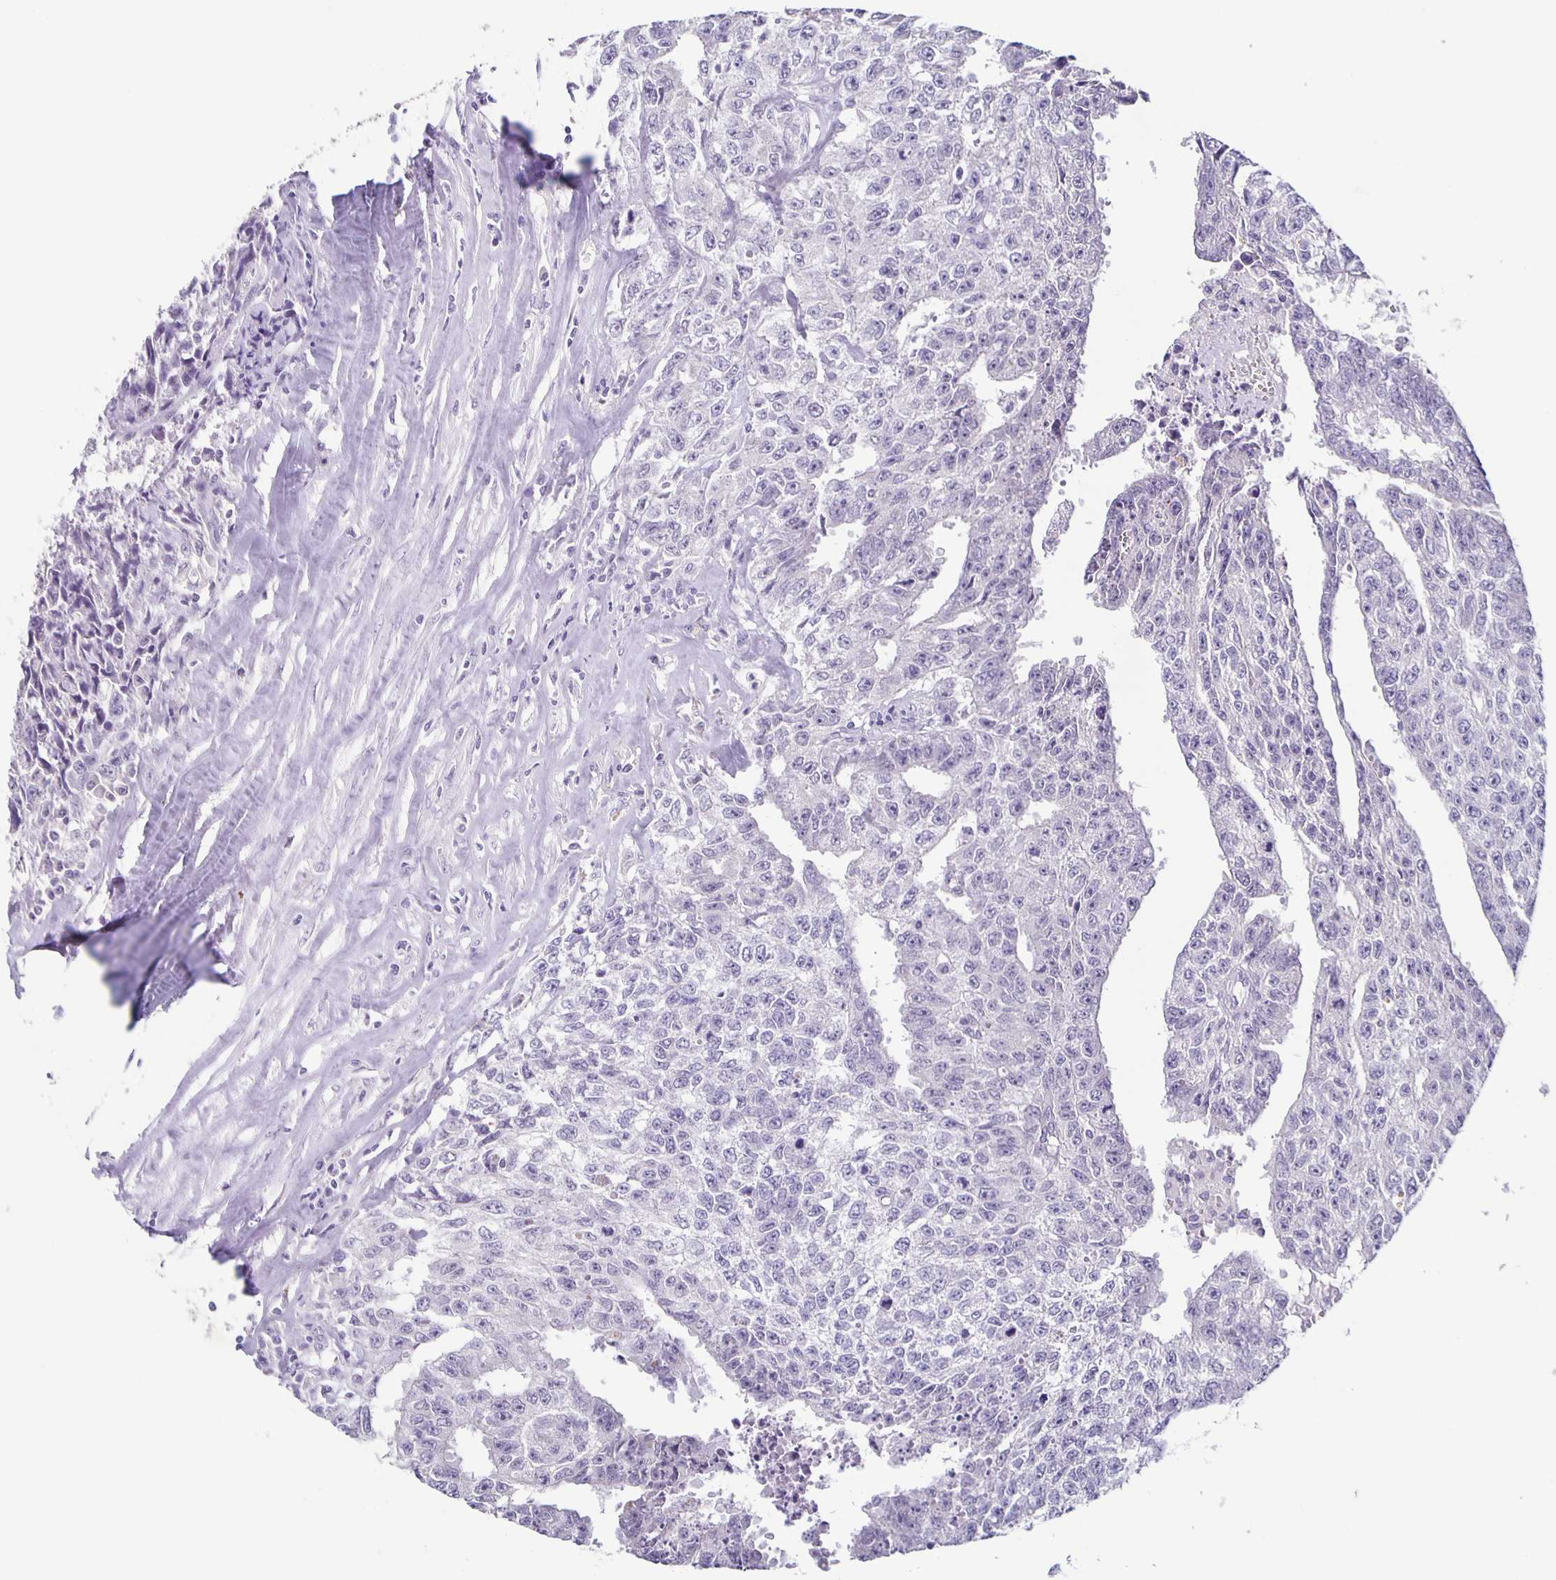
{"staining": {"intensity": "negative", "quantity": "none", "location": "none"}, "tissue": "testis cancer", "cell_type": "Tumor cells", "image_type": "cancer", "snomed": [{"axis": "morphology", "description": "Carcinoma, Embryonal, NOS"}, {"axis": "morphology", "description": "Teratoma, malignant, NOS"}, {"axis": "topography", "description": "Testis"}], "caption": "Immunohistochemistry histopathology image of neoplastic tissue: human embryonal carcinoma (testis) stained with DAB displays no significant protein positivity in tumor cells.", "gene": "CARNS1", "patient": {"sex": "male", "age": 24}}